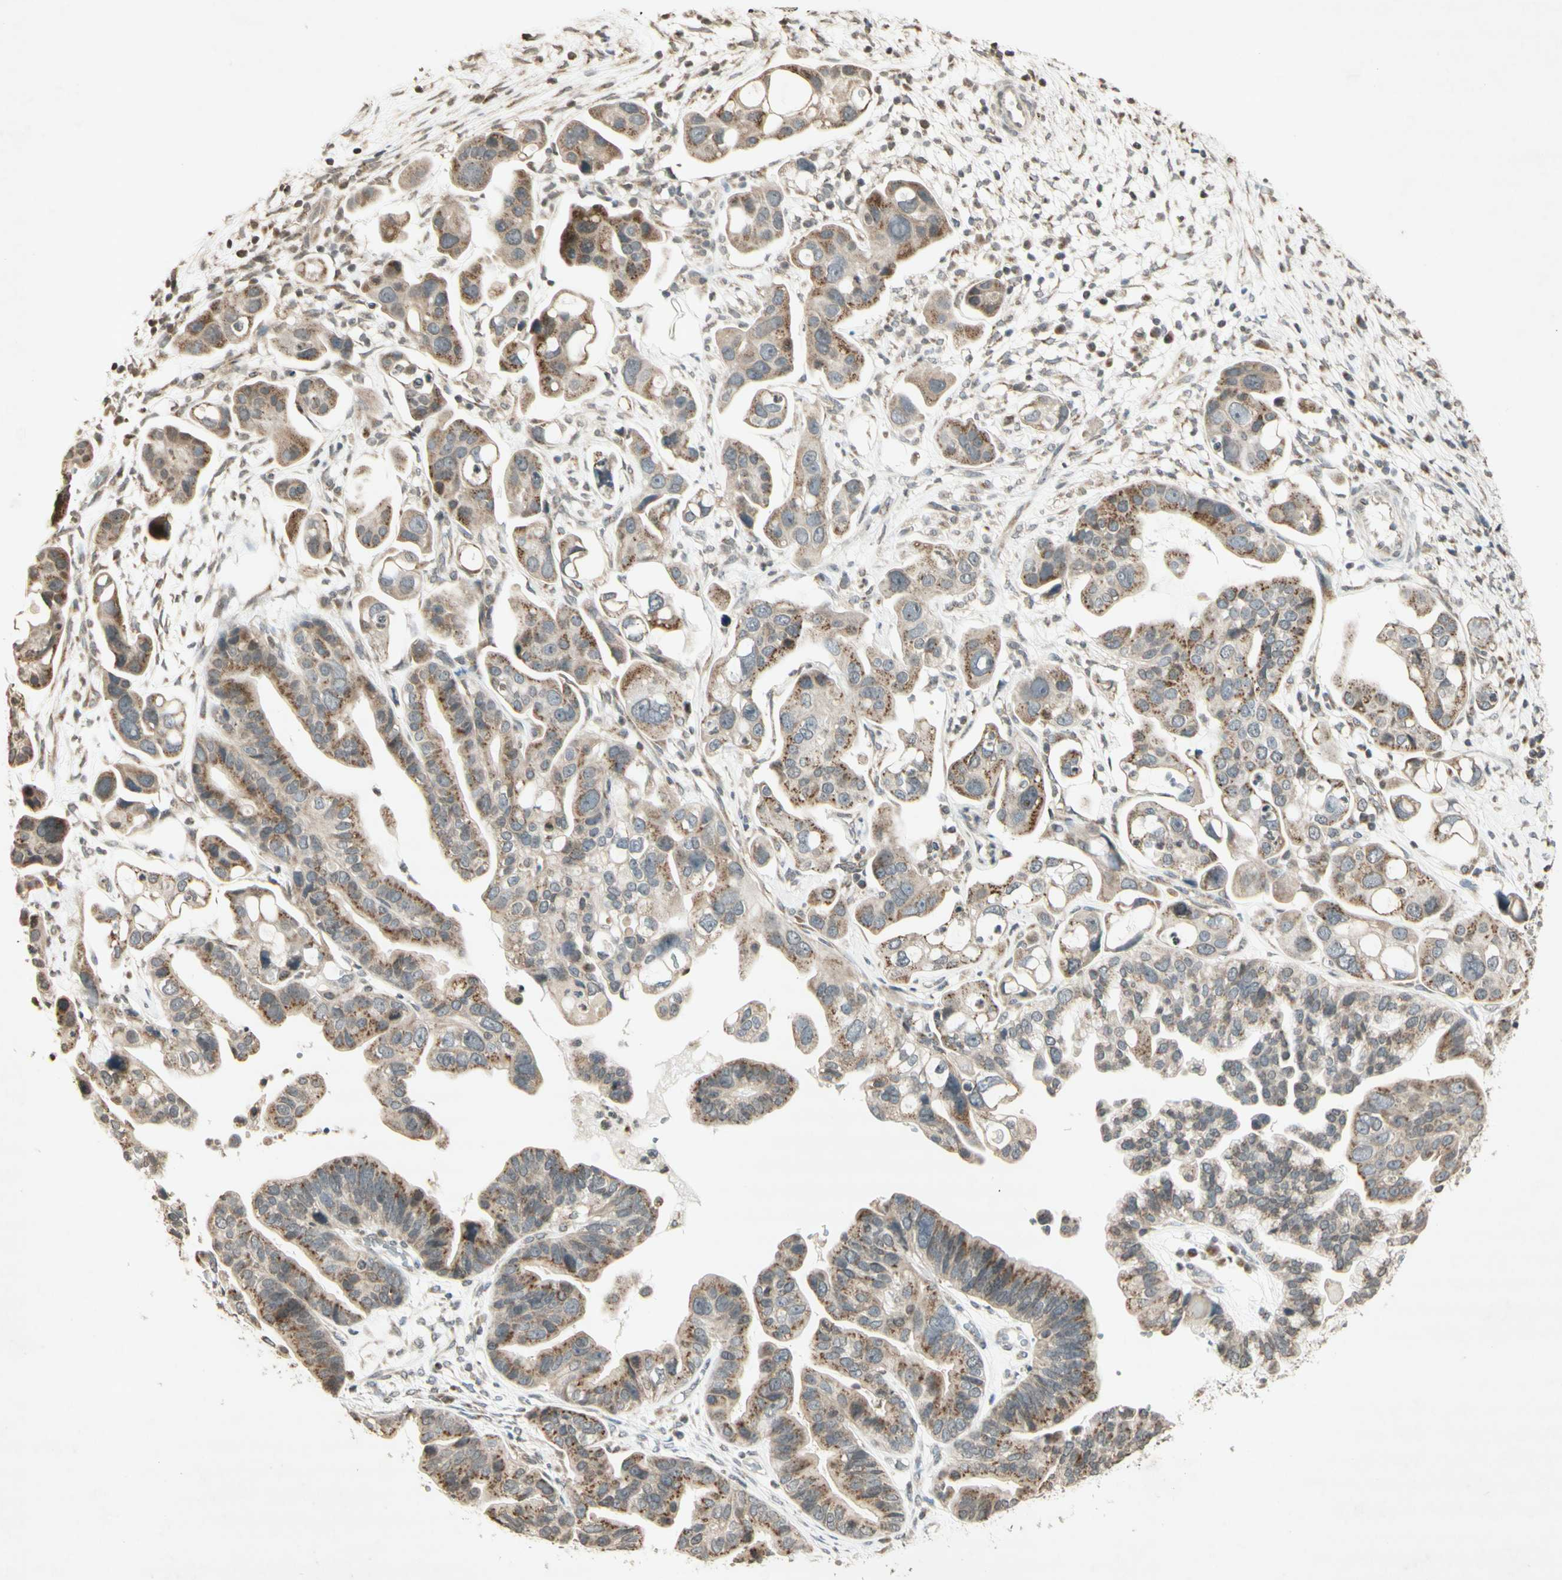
{"staining": {"intensity": "moderate", "quantity": "25%-75%", "location": "cytoplasmic/membranous"}, "tissue": "ovarian cancer", "cell_type": "Tumor cells", "image_type": "cancer", "snomed": [{"axis": "morphology", "description": "Cystadenocarcinoma, serous, NOS"}, {"axis": "topography", "description": "Ovary"}], "caption": "Moderate cytoplasmic/membranous protein positivity is appreciated in about 25%-75% of tumor cells in ovarian cancer (serous cystadenocarcinoma). Using DAB (brown) and hematoxylin (blue) stains, captured at high magnification using brightfield microscopy.", "gene": "CCNI", "patient": {"sex": "female", "age": 56}}